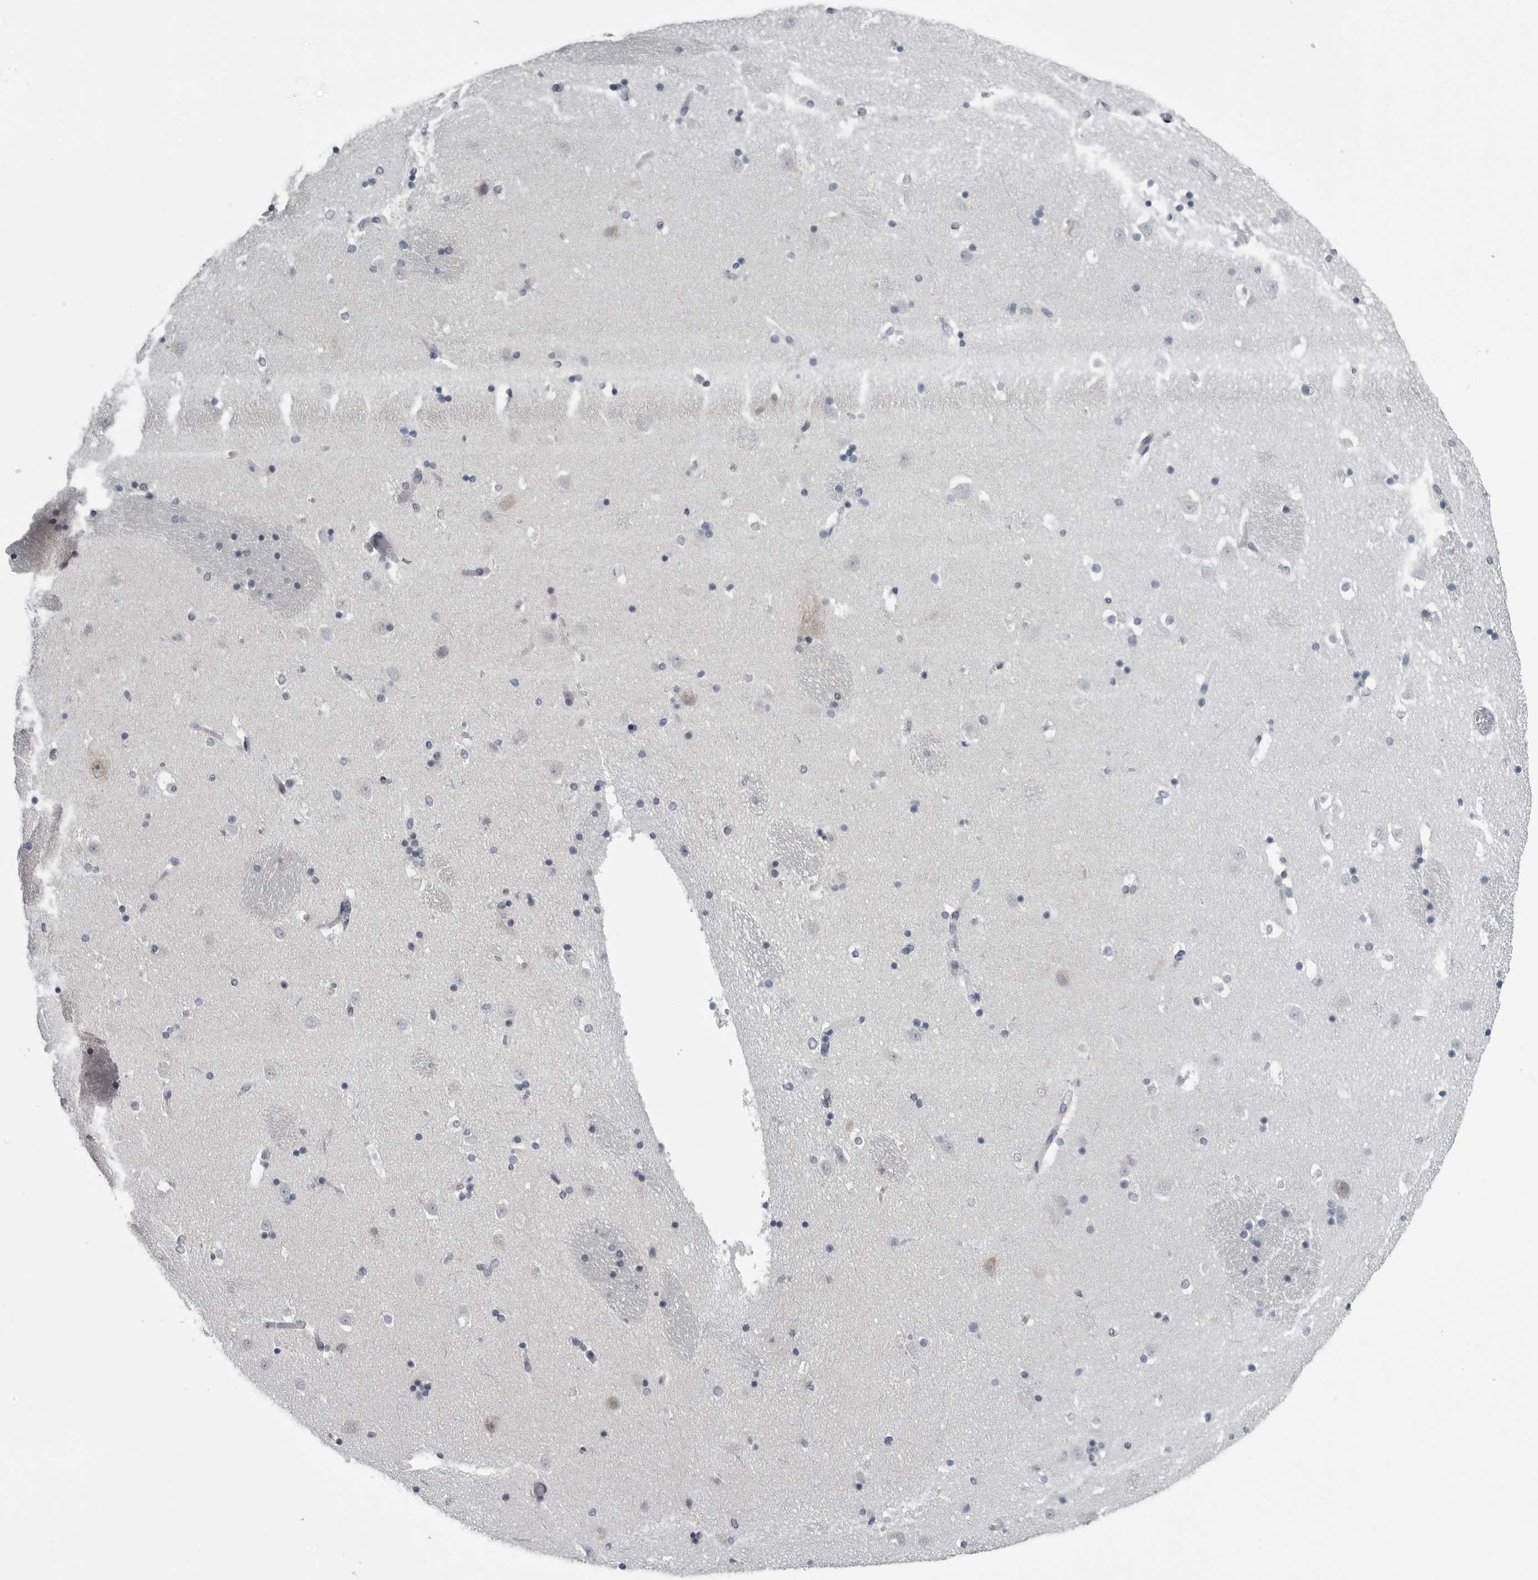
{"staining": {"intensity": "negative", "quantity": "none", "location": "none"}, "tissue": "caudate", "cell_type": "Glial cells", "image_type": "normal", "snomed": [{"axis": "morphology", "description": "Normal tissue, NOS"}, {"axis": "topography", "description": "Lateral ventricle wall"}], "caption": "A high-resolution micrograph shows immunohistochemistry staining of normal caudate, which demonstrates no significant positivity in glial cells.", "gene": "MYOC", "patient": {"sex": "male", "age": 45}}